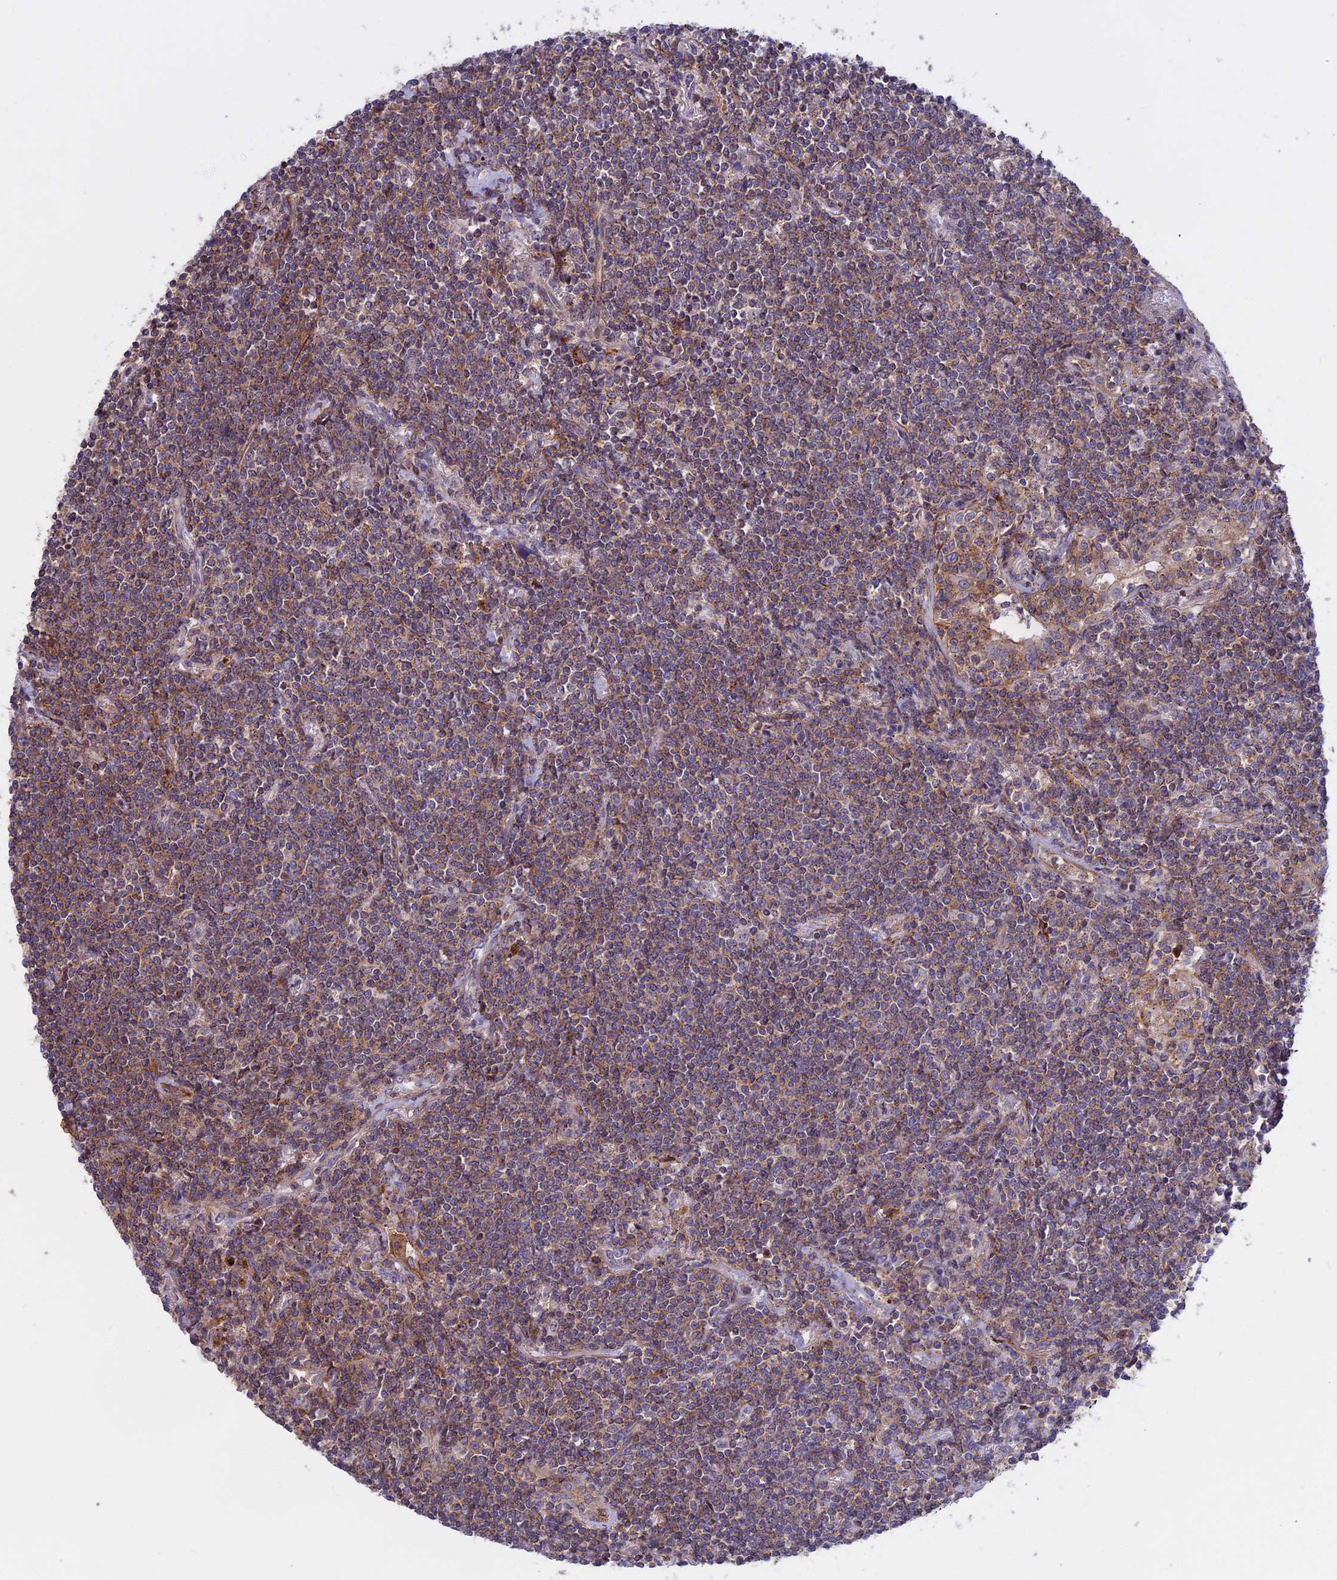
{"staining": {"intensity": "moderate", "quantity": ">75%", "location": "cytoplasmic/membranous"}, "tissue": "lymphoma", "cell_type": "Tumor cells", "image_type": "cancer", "snomed": [{"axis": "morphology", "description": "Malignant lymphoma, non-Hodgkin's type, Low grade"}, {"axis": "topography", "description": "Lung"}], "caption": "Low-grade malignant lymphoma, non-Hodgkin's type was stained to show a protein in brown. There is medium levels of moderate cytoplasmic/membranous staining in about >75% of tumor cells. Immunohistochemistry stains the protein of interest in brown and the nuclei are stained blue.", "gene": "LYPD5", "patient": {"sex": "female", "age": 71}}